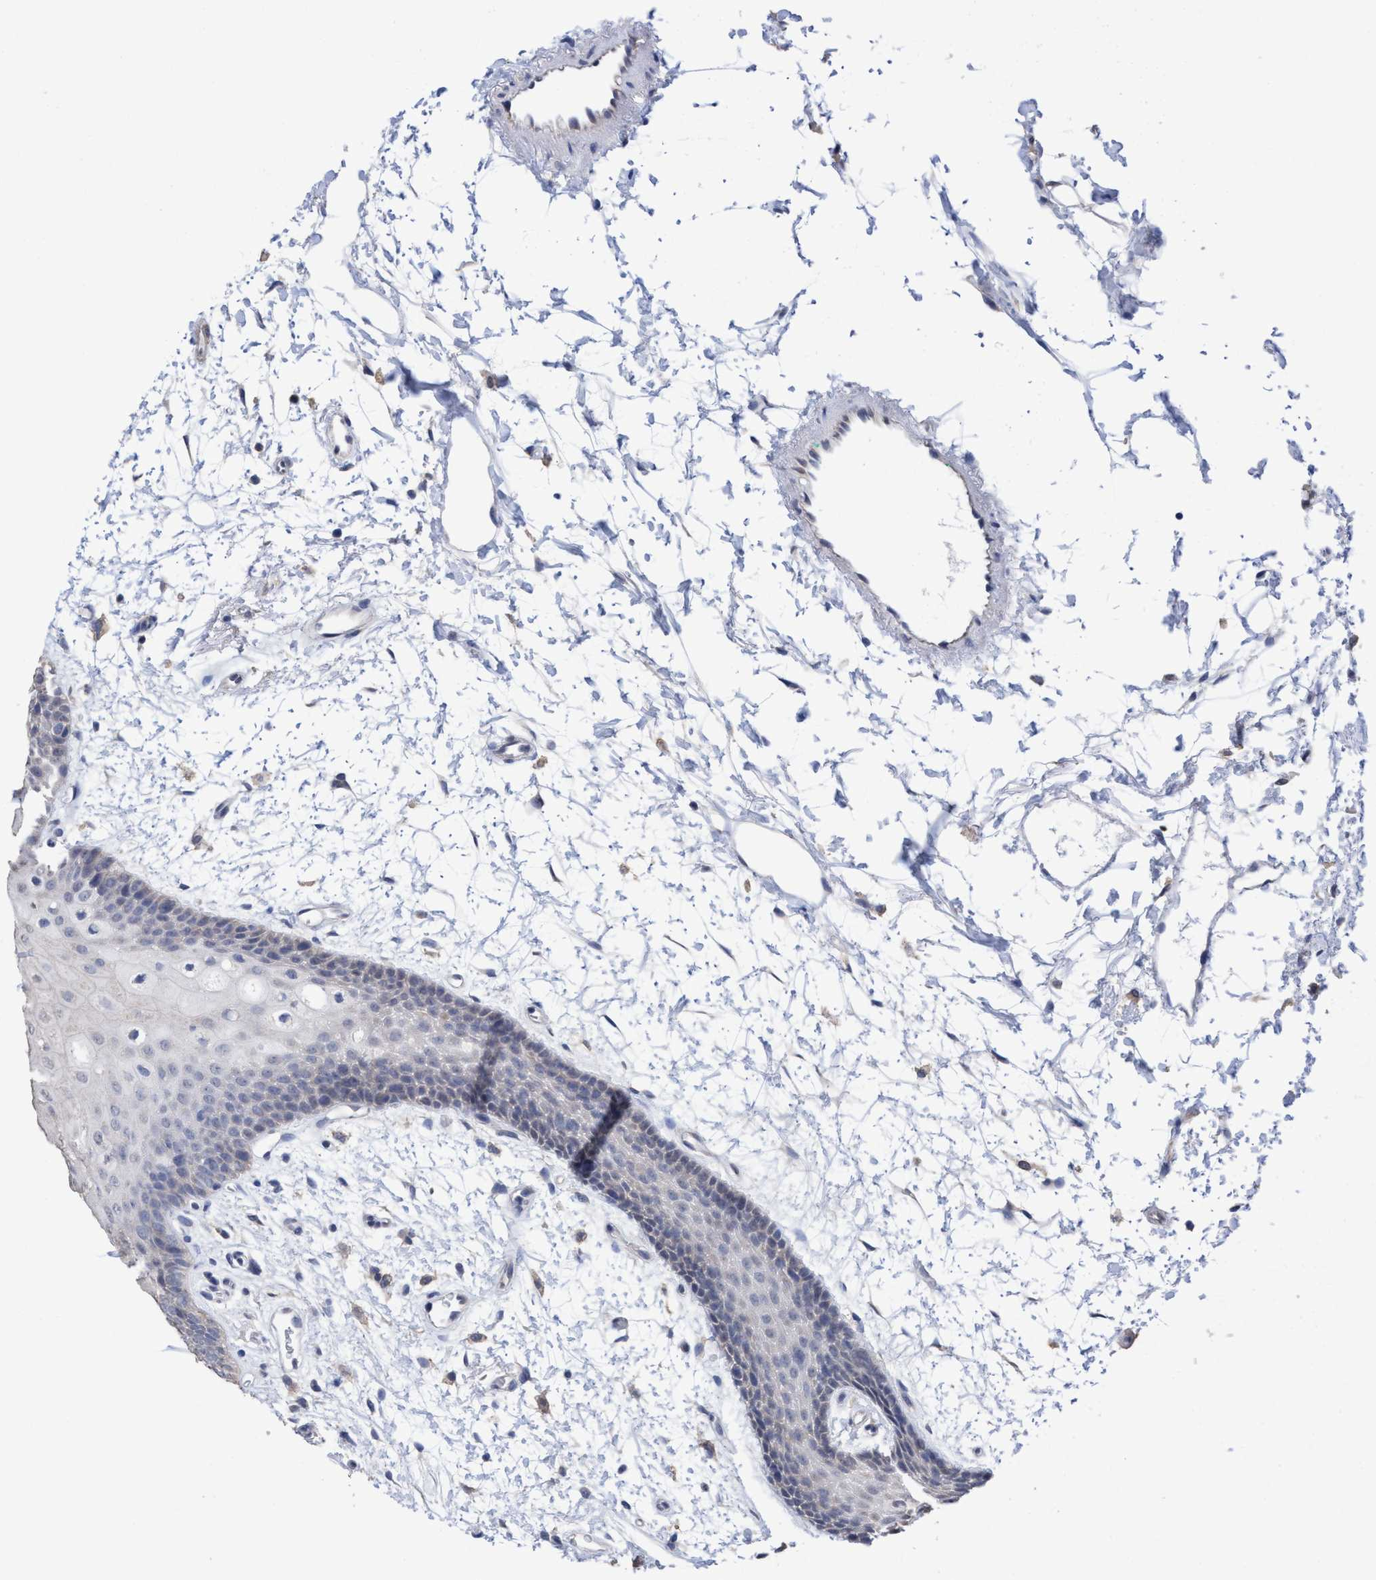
{"staining": {"intensity": "negative", "quantity": "none", "location": "none"}, "tissue": "oral mucosa", "cell_type": "Squamous epithelial cells", "image_type": "normal", "snomed": [{"axis": "morphology", "description": "Normal tissue, NOS"}, {"axis": "topography", "description": "Skeletal muscle"}, {"axis": "topography", "description": "Oral tissue"}, {"axis": "topography", "description": "Peripheral nerve tissue"}], "caption": "Image shows no protein staining in squamous epithelial cells of unremarkable oral mucosa.", "gene": "GLOD4", "patient": {"sex": "female", "age": 84}}